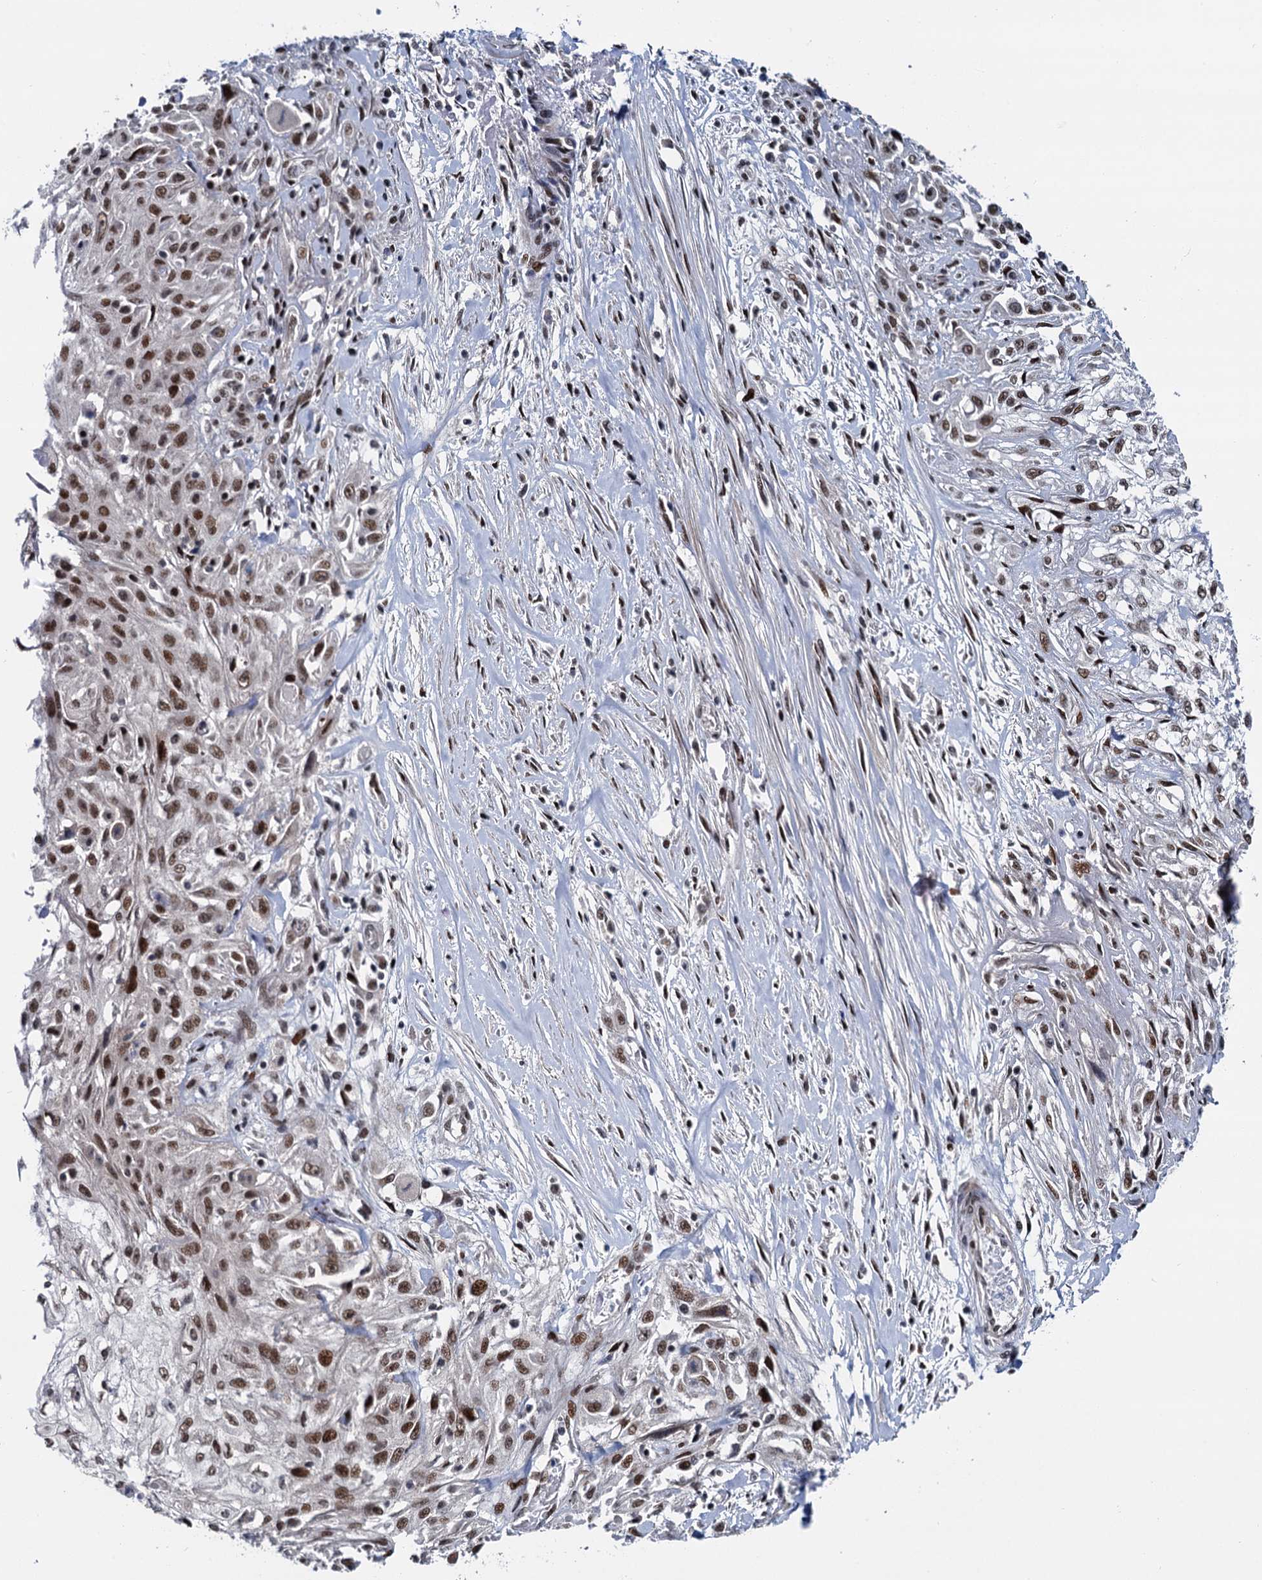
{"staining": {"intensity": "moderate", "quantity": ">75%", "location": "nuclear"}, "tissue": "skin cancer", "cell_type": "Tumor cells", "image_type": "cancer", "snomed": [{"axis": "morphology", "description": "Squamous cell carcinoma, NOS"}, {"axis": "morphology", "description": "Squamous cell carcinoma, metastatic, NOS"}, {"axis": "topography", "description": "Skin"}, {"axis": "topography", "description": "Lymph node"}], "caption": "Immunohistochemical staining of human skin cancer (squamous cell carcinoma) shows medium levels of moderate nuclear protein staining in about >75% of tumor cells.", "gene": "RUFY2", "patient": {"sex": "male", "age": 75}}